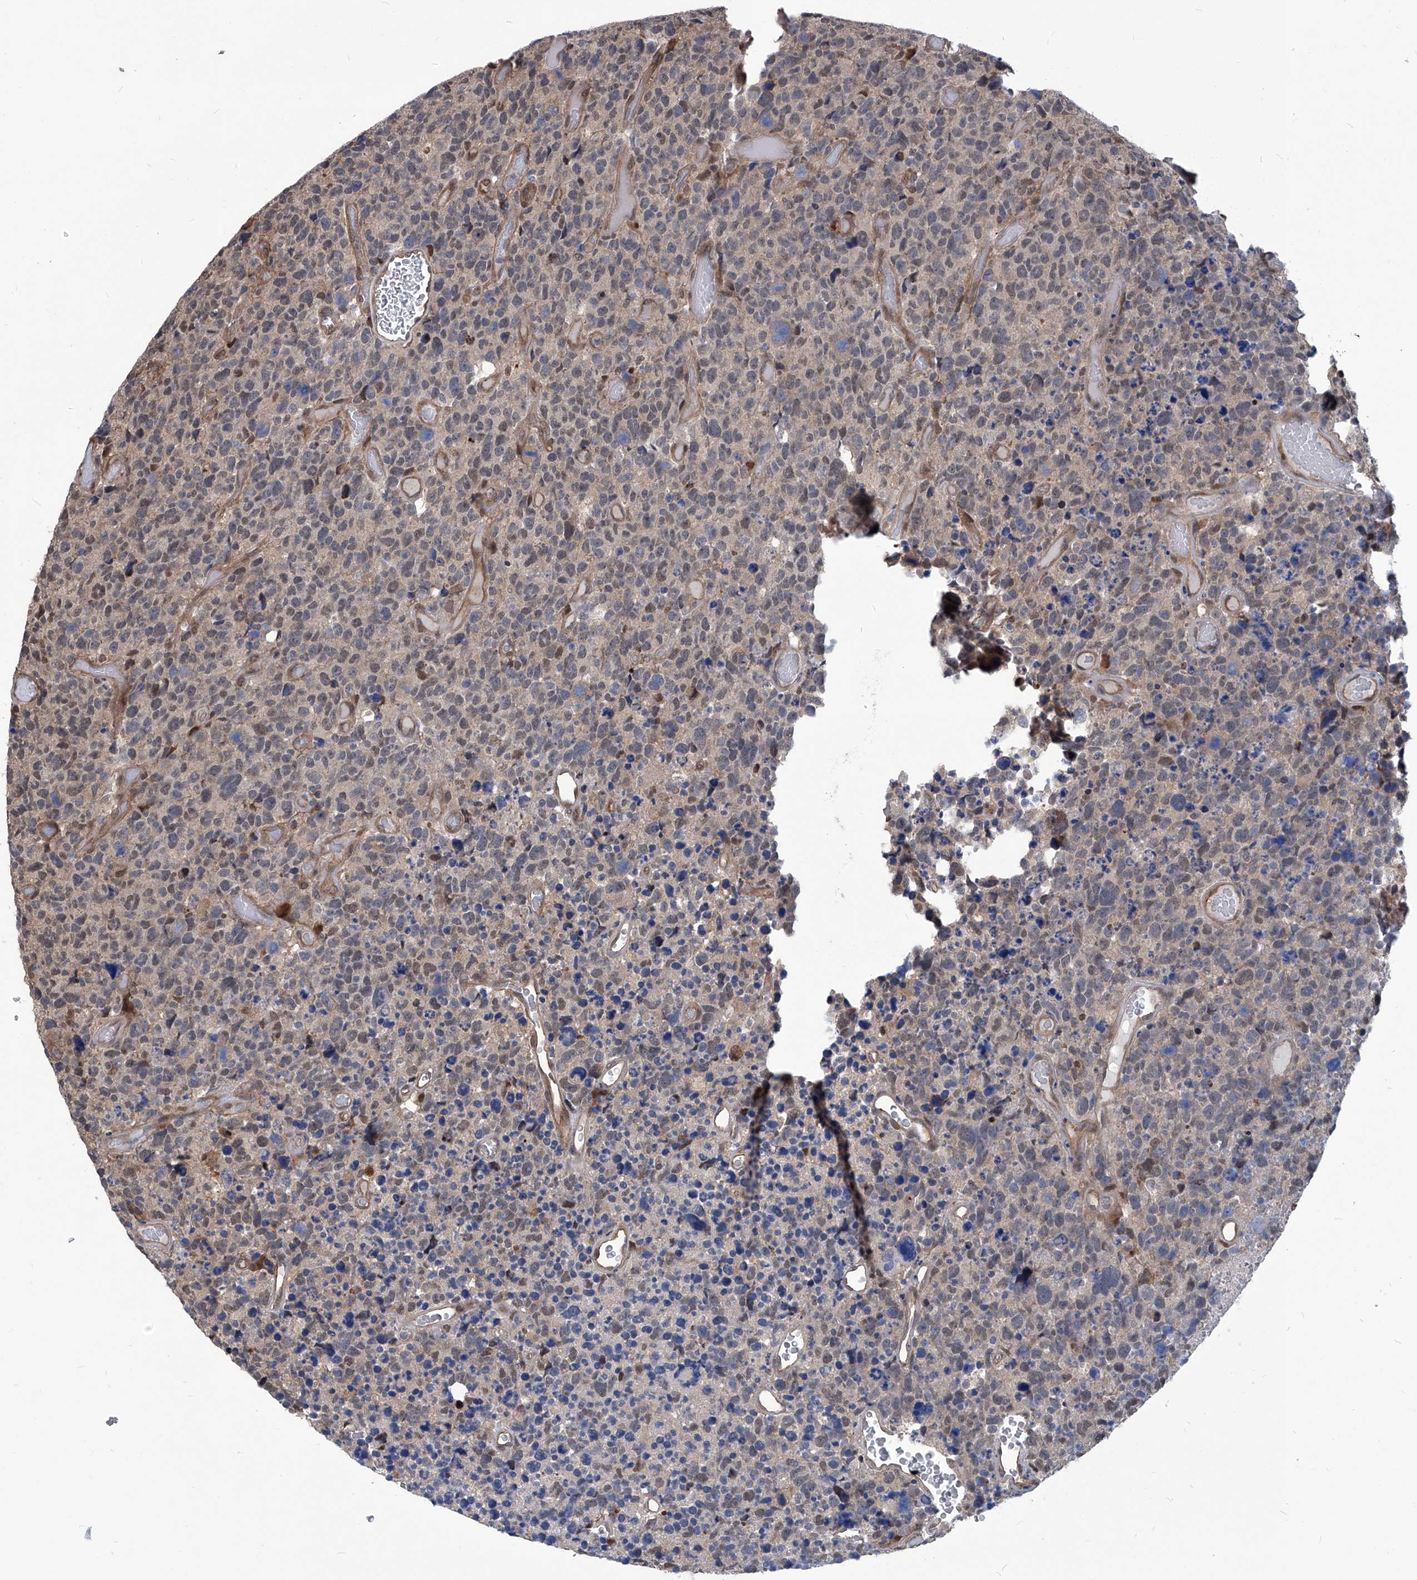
{"staining": {"intensity": "negative", "quantity": "none", "location": "none"}, "tissue": "glioma", "cell_type": "Tumor cells", "image_type": "cancer", "snomed": [{"axis": "morphology", "description": "Glioma, malignant, High grade"}, {"axis": "topography", "description": "Brain"}], "caption": "Tumor cells are negative for brown protein staining in glioma. (DAB (3,3'-diaminobenzidine) immunohistochemistry visualized using brightfield microscopy, high magnification).", "gene": "PSMB1", "patient": {"sex": "male", "age": 69}}